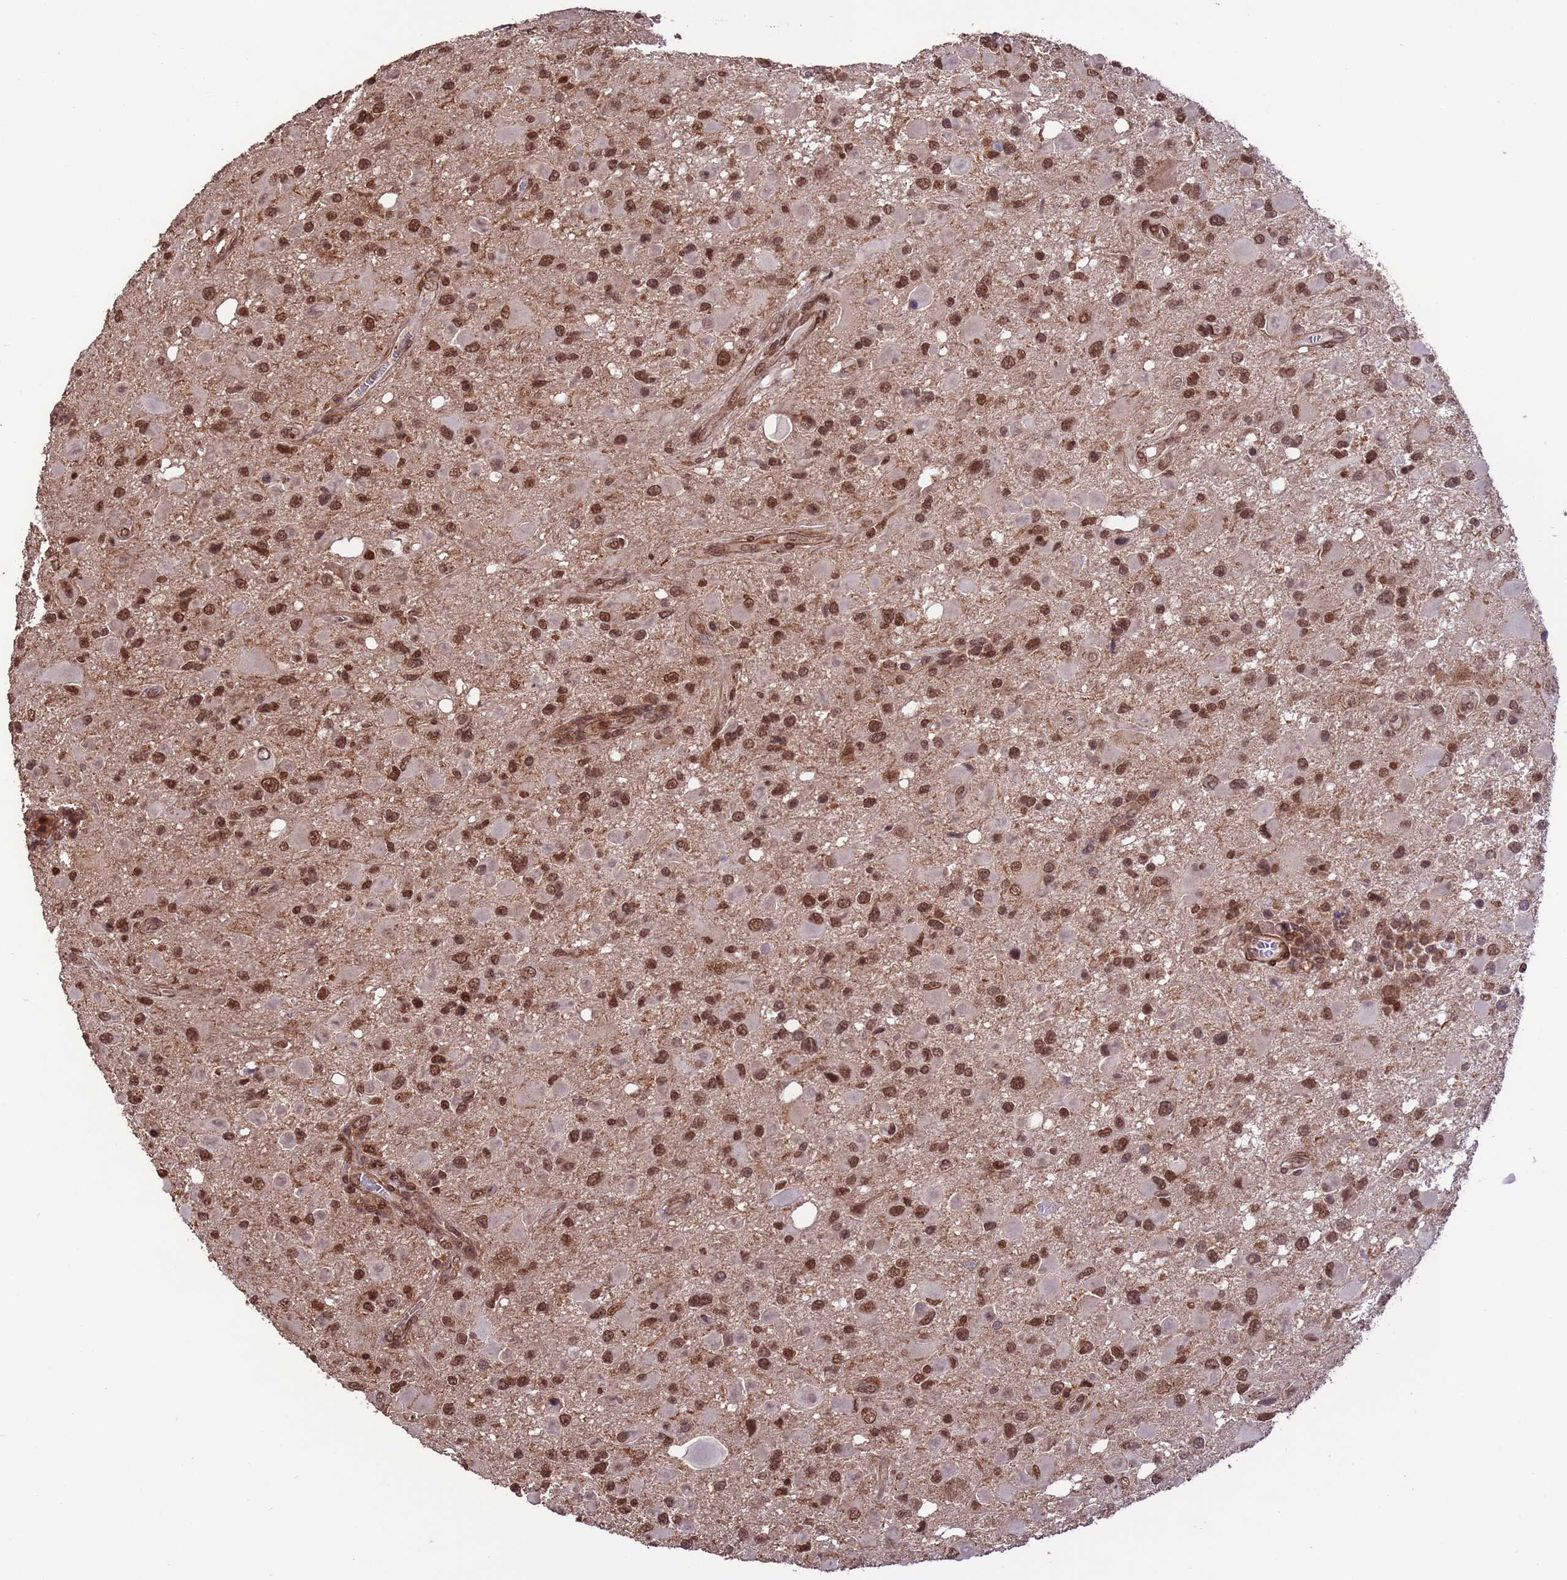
{"staining": {"intensity": "moderate", "quantity": ">75%", "location": "nuclear"}, "tissue": "glioma", "cell_type": "Tumor cells", "image_type": "cancer", "snomed": [{"axis": "morphology", "description": "Glioma, malignant, High grade"}, {"axis": "topography", "description": "Brain"}], "caption": "High-grade glioma (malignant) stained for a protein exhibits moderate nuclear positivity in tumor cells.", "gene": "VSTM4", "patient": {"sex": "male", "age": 53}}